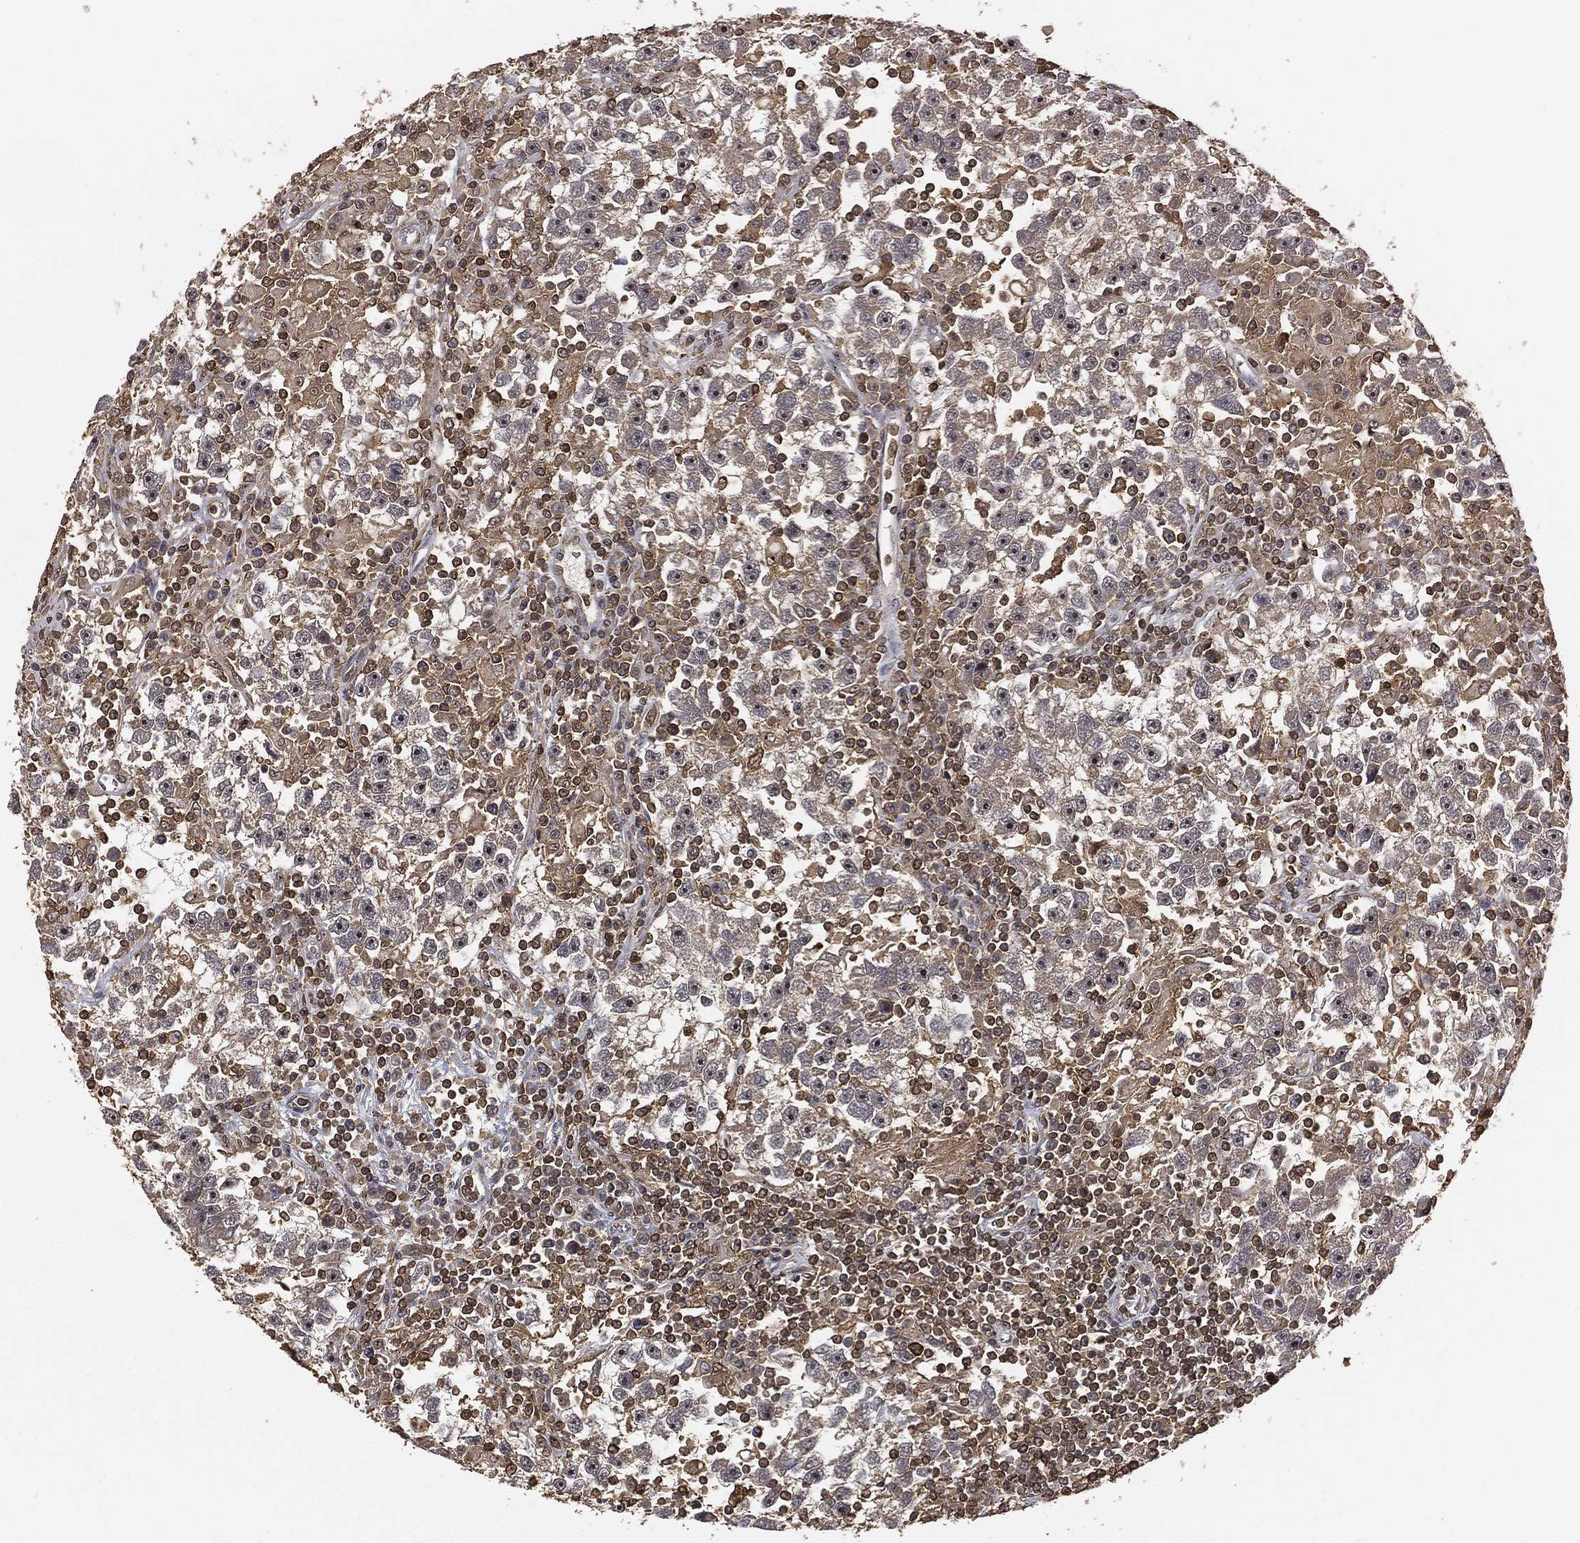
{"staining": {"intensity": "moderate", "quantity": "<25%", "location": "nuclear"}, "tissue": "testis cancer", "cell_type": "Tumor cells", "image_type": "cancer", "snomed": [{"axis": "morphology", "description": "Seminoma, NOS"}, {"axis": "topography", "description": "Testis"}], "caption": "Immunohistochemical staining of testis cancer (seminoma) exhibits low levels of moderate nuclear staining in approximately <25% of tumor cells. (IHC, brightfield microscopy, high magnification).", "gene": "CRYL1", "patient": {"sex": "male", "age": 47}}